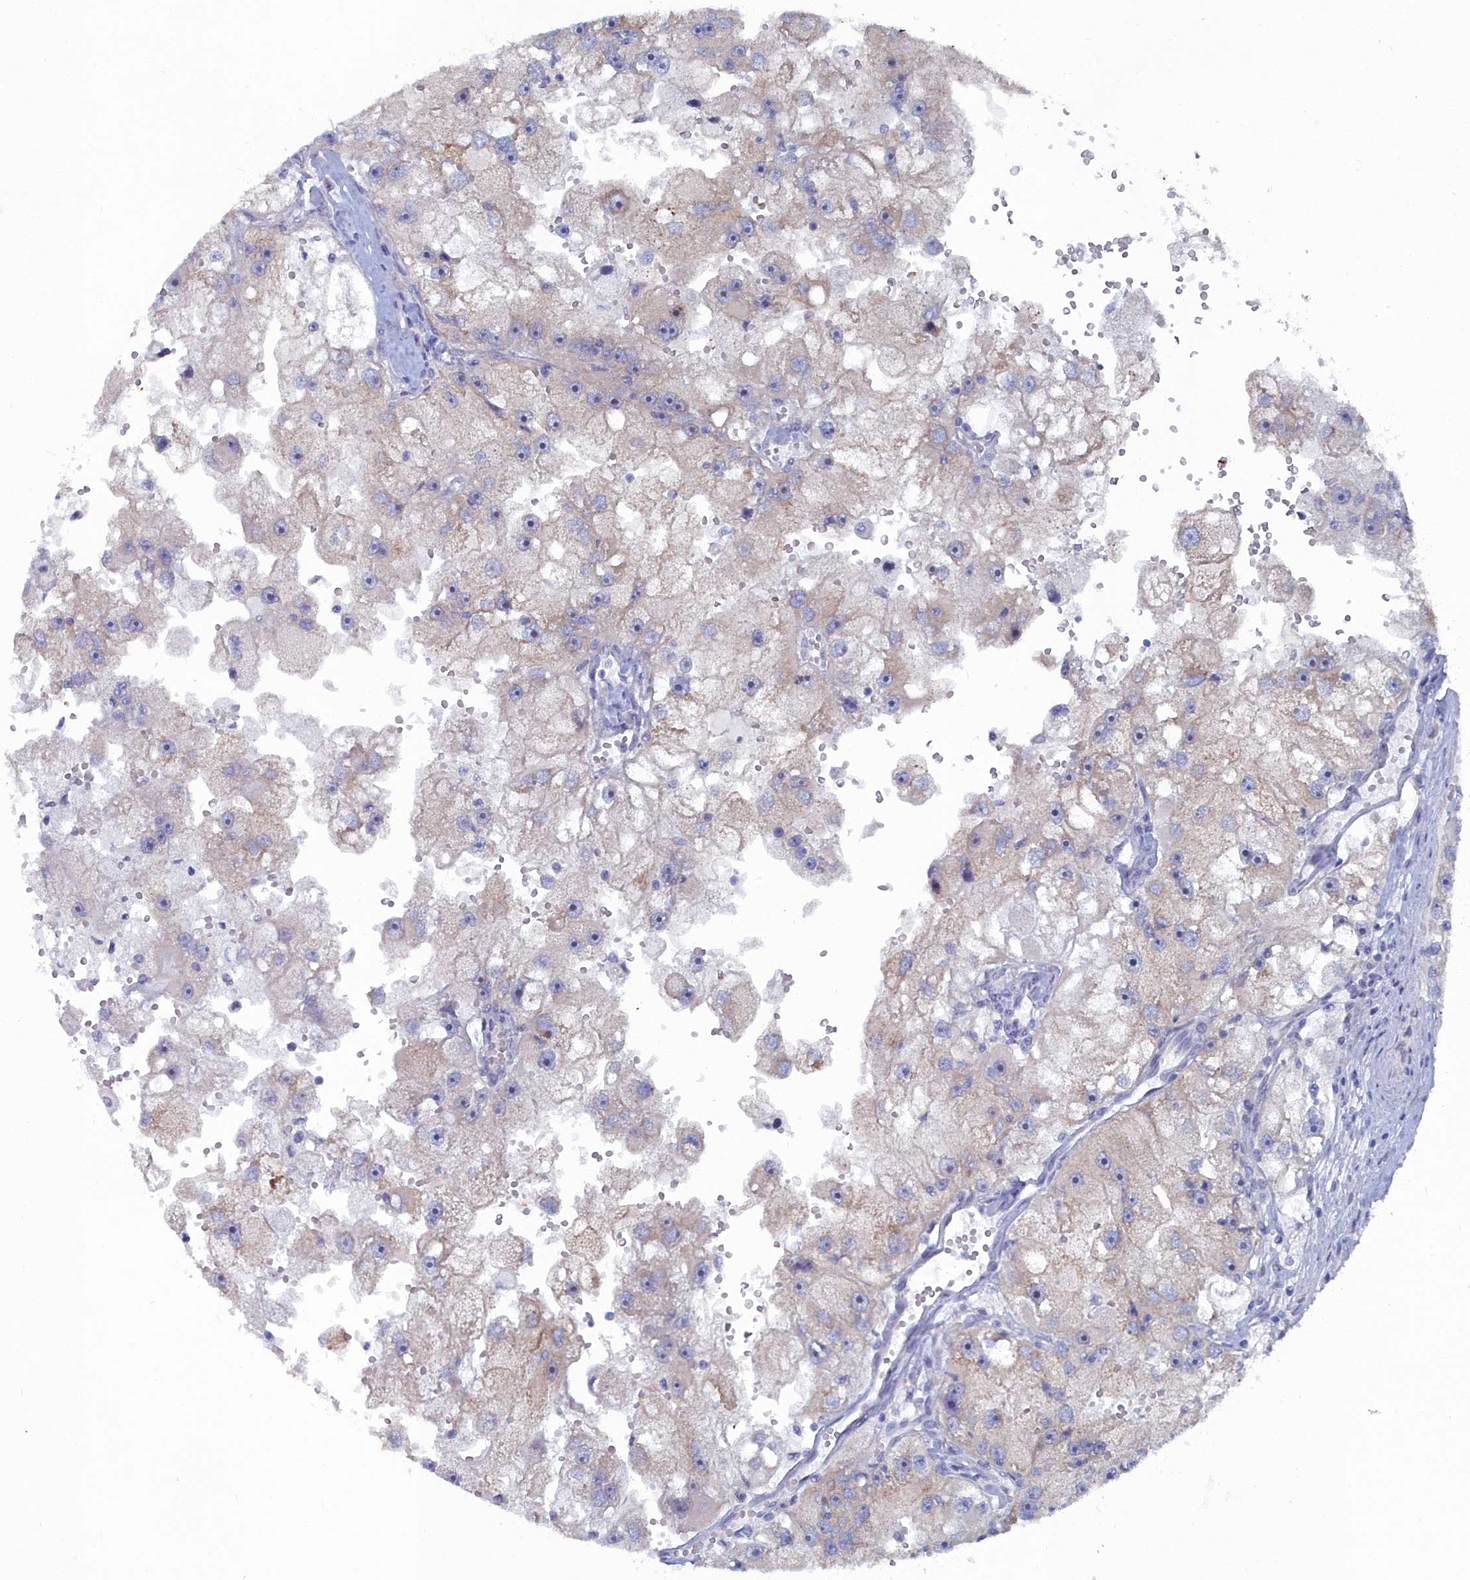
{"staining": {"intensity": "weak", "quantity": "<25%", "location": "cytoplasmic/membranous"}, "tissue": "renal cancer", "cell_type": "Tumor cells", "image_type": "cancer", "snomed": [{"axis": "morphology", "description": "Adenocarcinoma, NOS"}, {"axis": "topography", "description": "Kidney"}], "caption": "Immunohistochemistry photomicrograph of neoplastic tissue: human renal cancer stained with DAB (3,3'-diaminobenzidine) exhibits no significant protein expression in tumor cells. Brightfield microscopy of IHC stained with DAB (3,3'-diaminobenzidine) (brown) and hematoxylin (blue), captured at high magnification.", "gene": "CCDC149", "patient": {"sex": "male", "age": 63}}